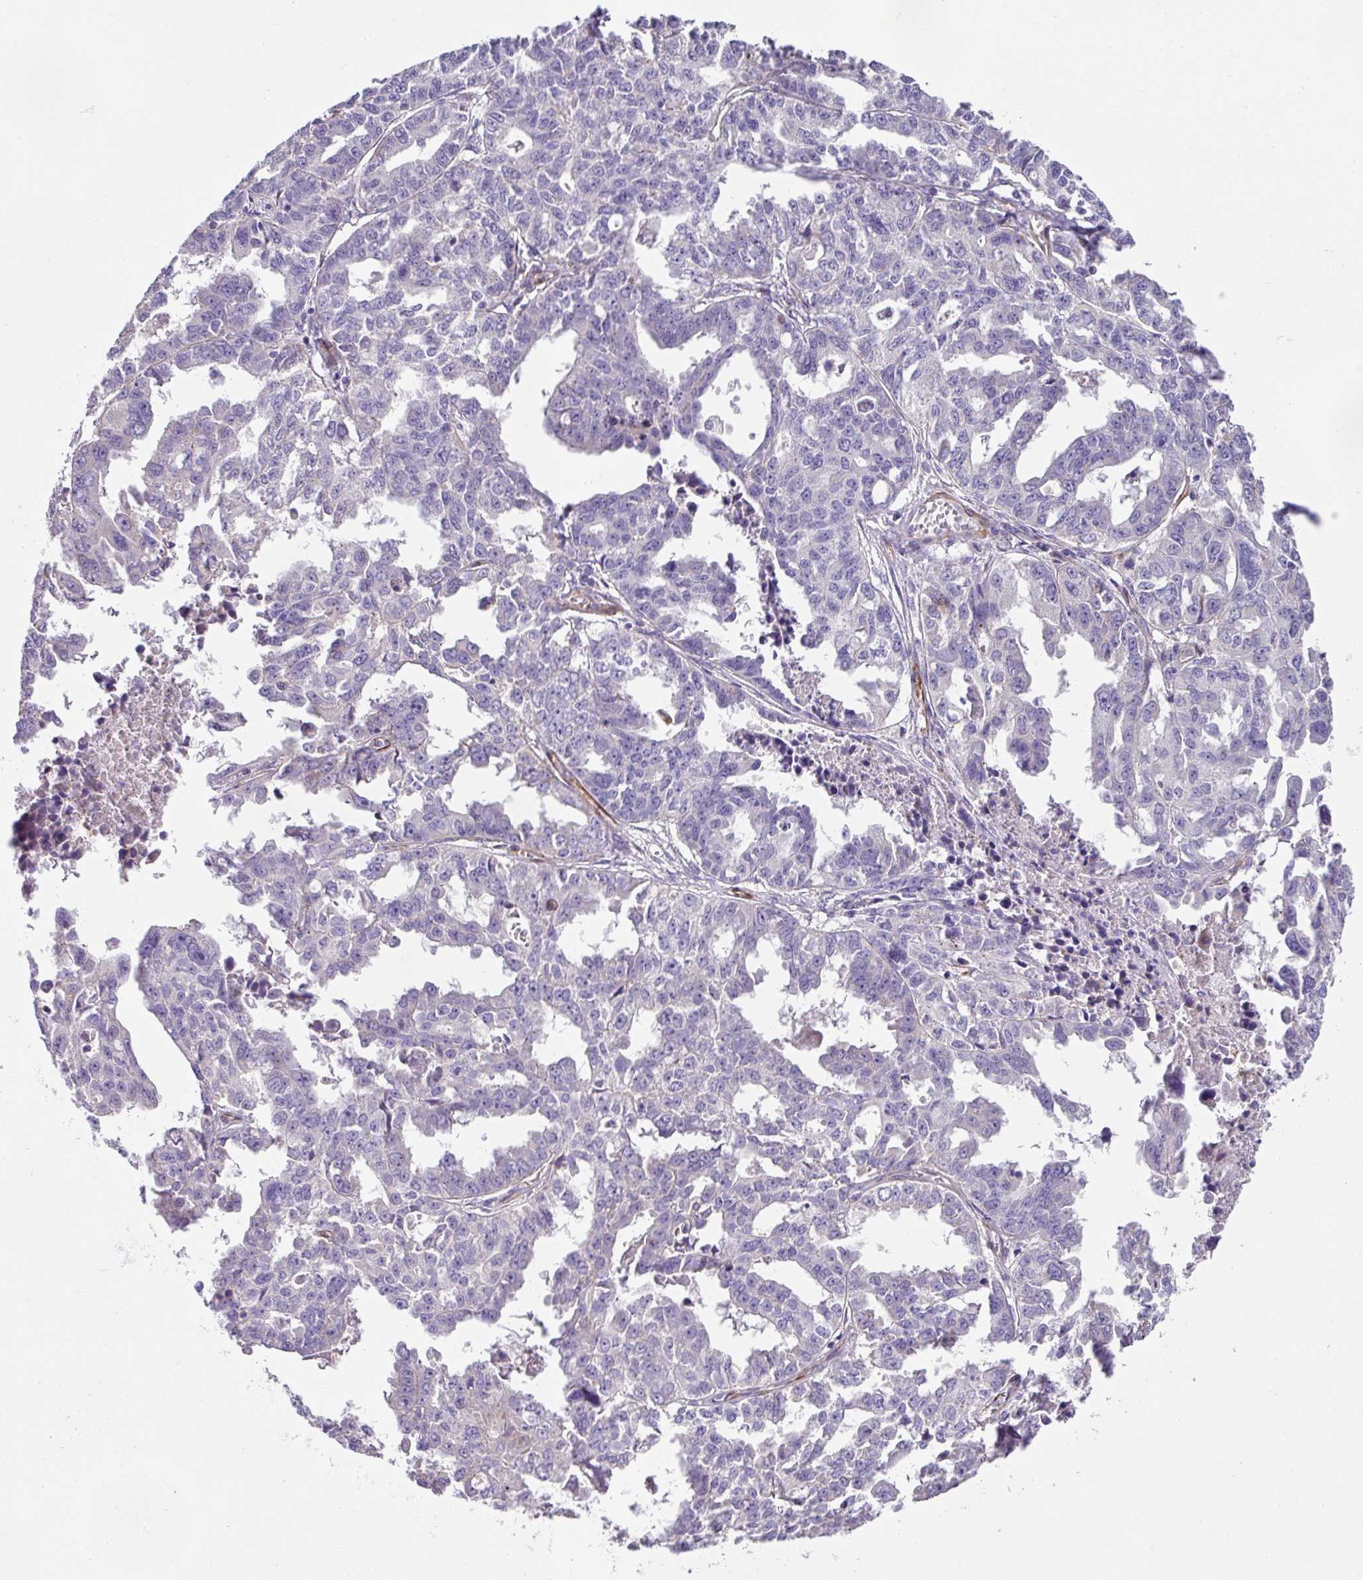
{"staining": {"intensity": "negative", "quantity": "none", "location": "none"}, "tissue": "ovarian cancer", "cell_type": "Tumor cells", "image_type": "cancer", "snomed": [{"axis": "morphology", "description": "Adenocarcinoma, NOS"}, {"axis": "morphology", "description": "Carcinoma, endometroid"}, {"axis": "topography", "description": "Ovary"}], "caption": "Immunohistochemistry photomicrograph of endometroid carcinoma (ovarian) stained for a protein (brown), which shows no staining in tumor cells.", "gene": "SLC25A17", "patient": {"sex": "female", "age": 72}}